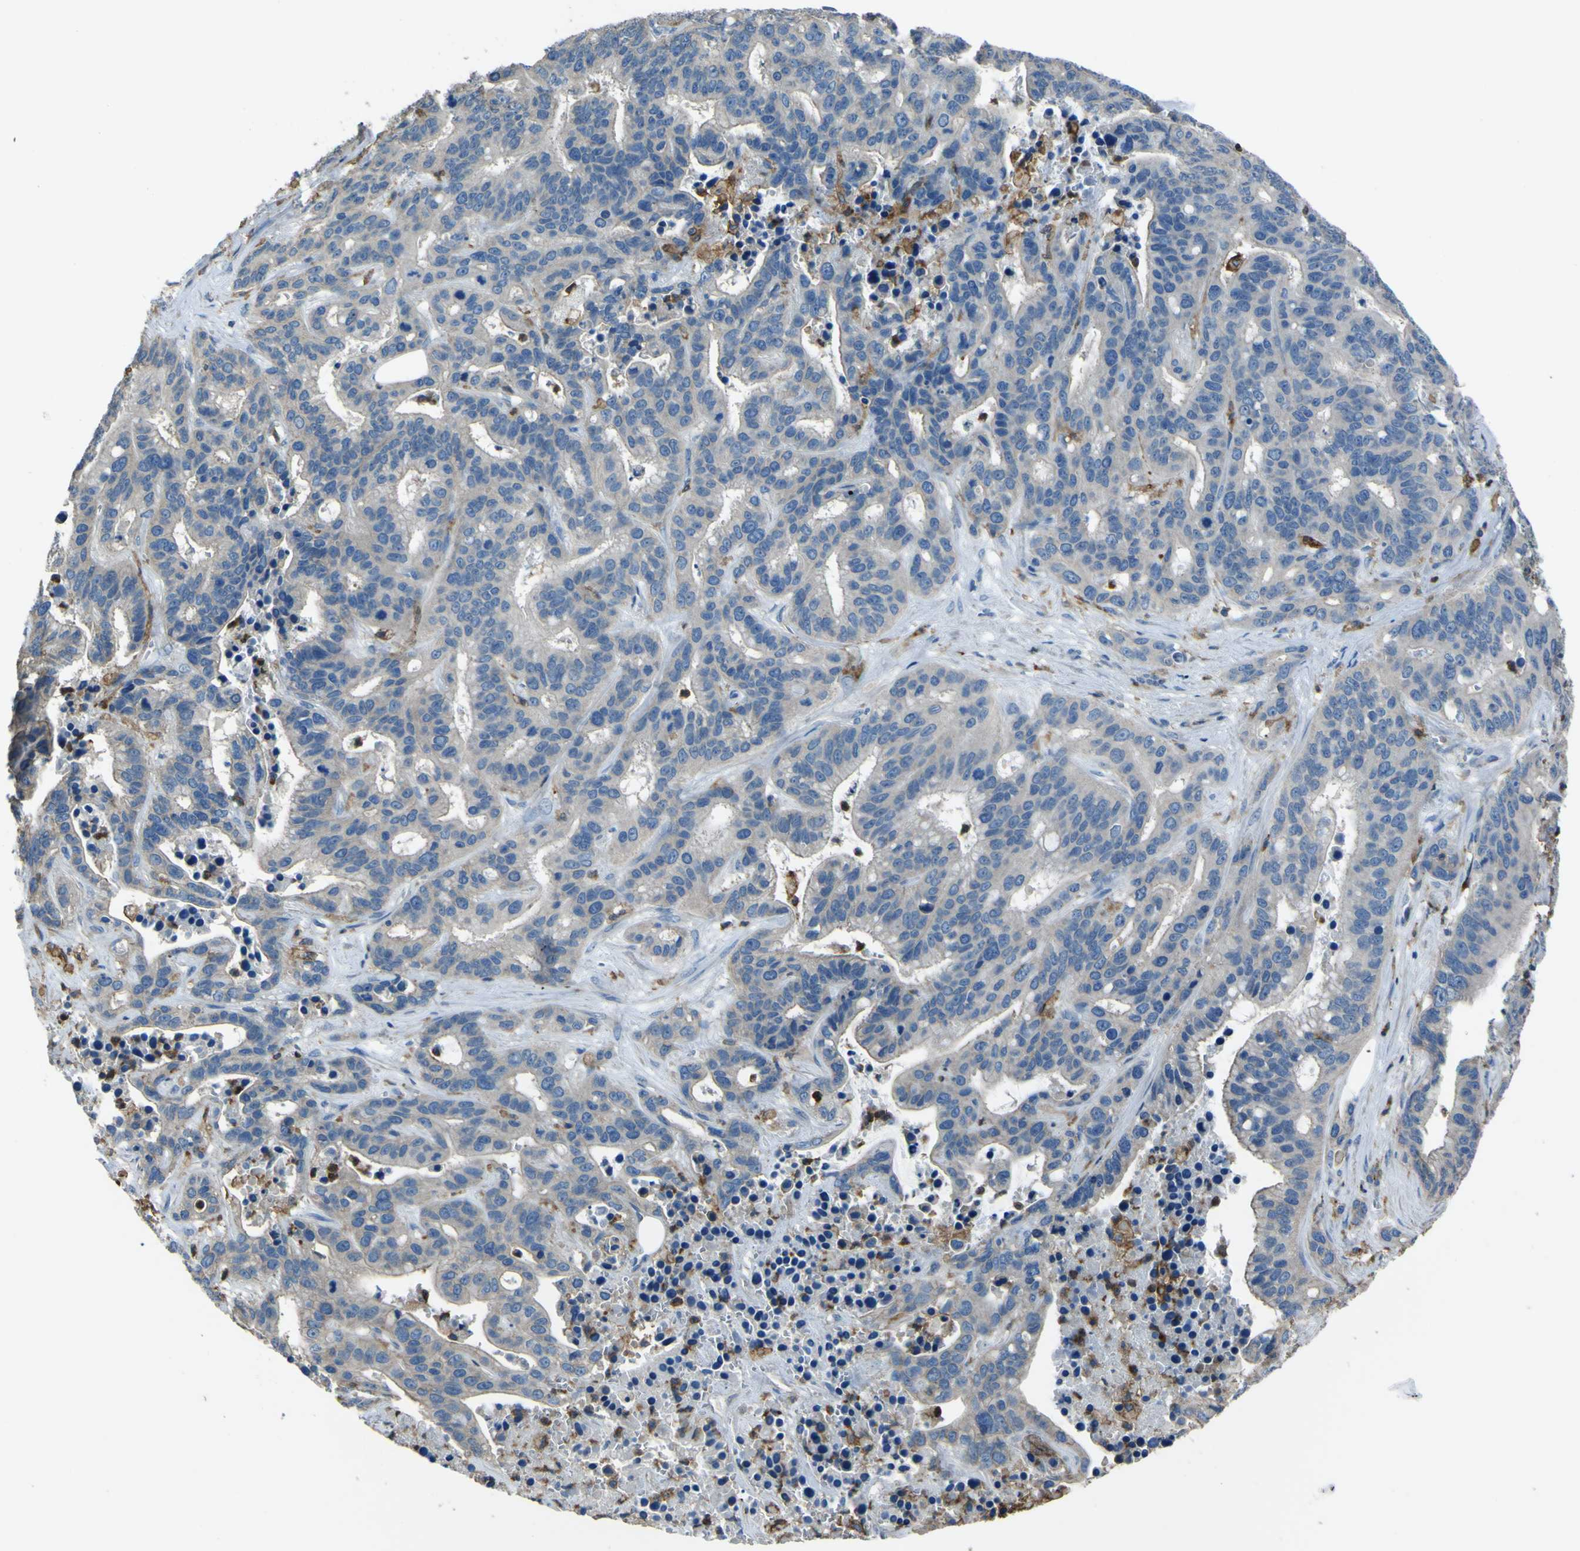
{"staining": {"intensity": "negative", "quantity": "none", "location": "none"}, "tissue": "liver cancer", "cell_type": "Tumor cells", "image_type": "cancer", "snomed": [{"axis": "morphology", "description": "Cholangiocarcinoma"}, {"axis": "topography", "description": "Liver"}], "caption": "Photomicrograph shows no significant protein staining in tumor cells of liver cancer.", "gene": "LAIR1", "patient": {"sex": "female", "age": 65}}